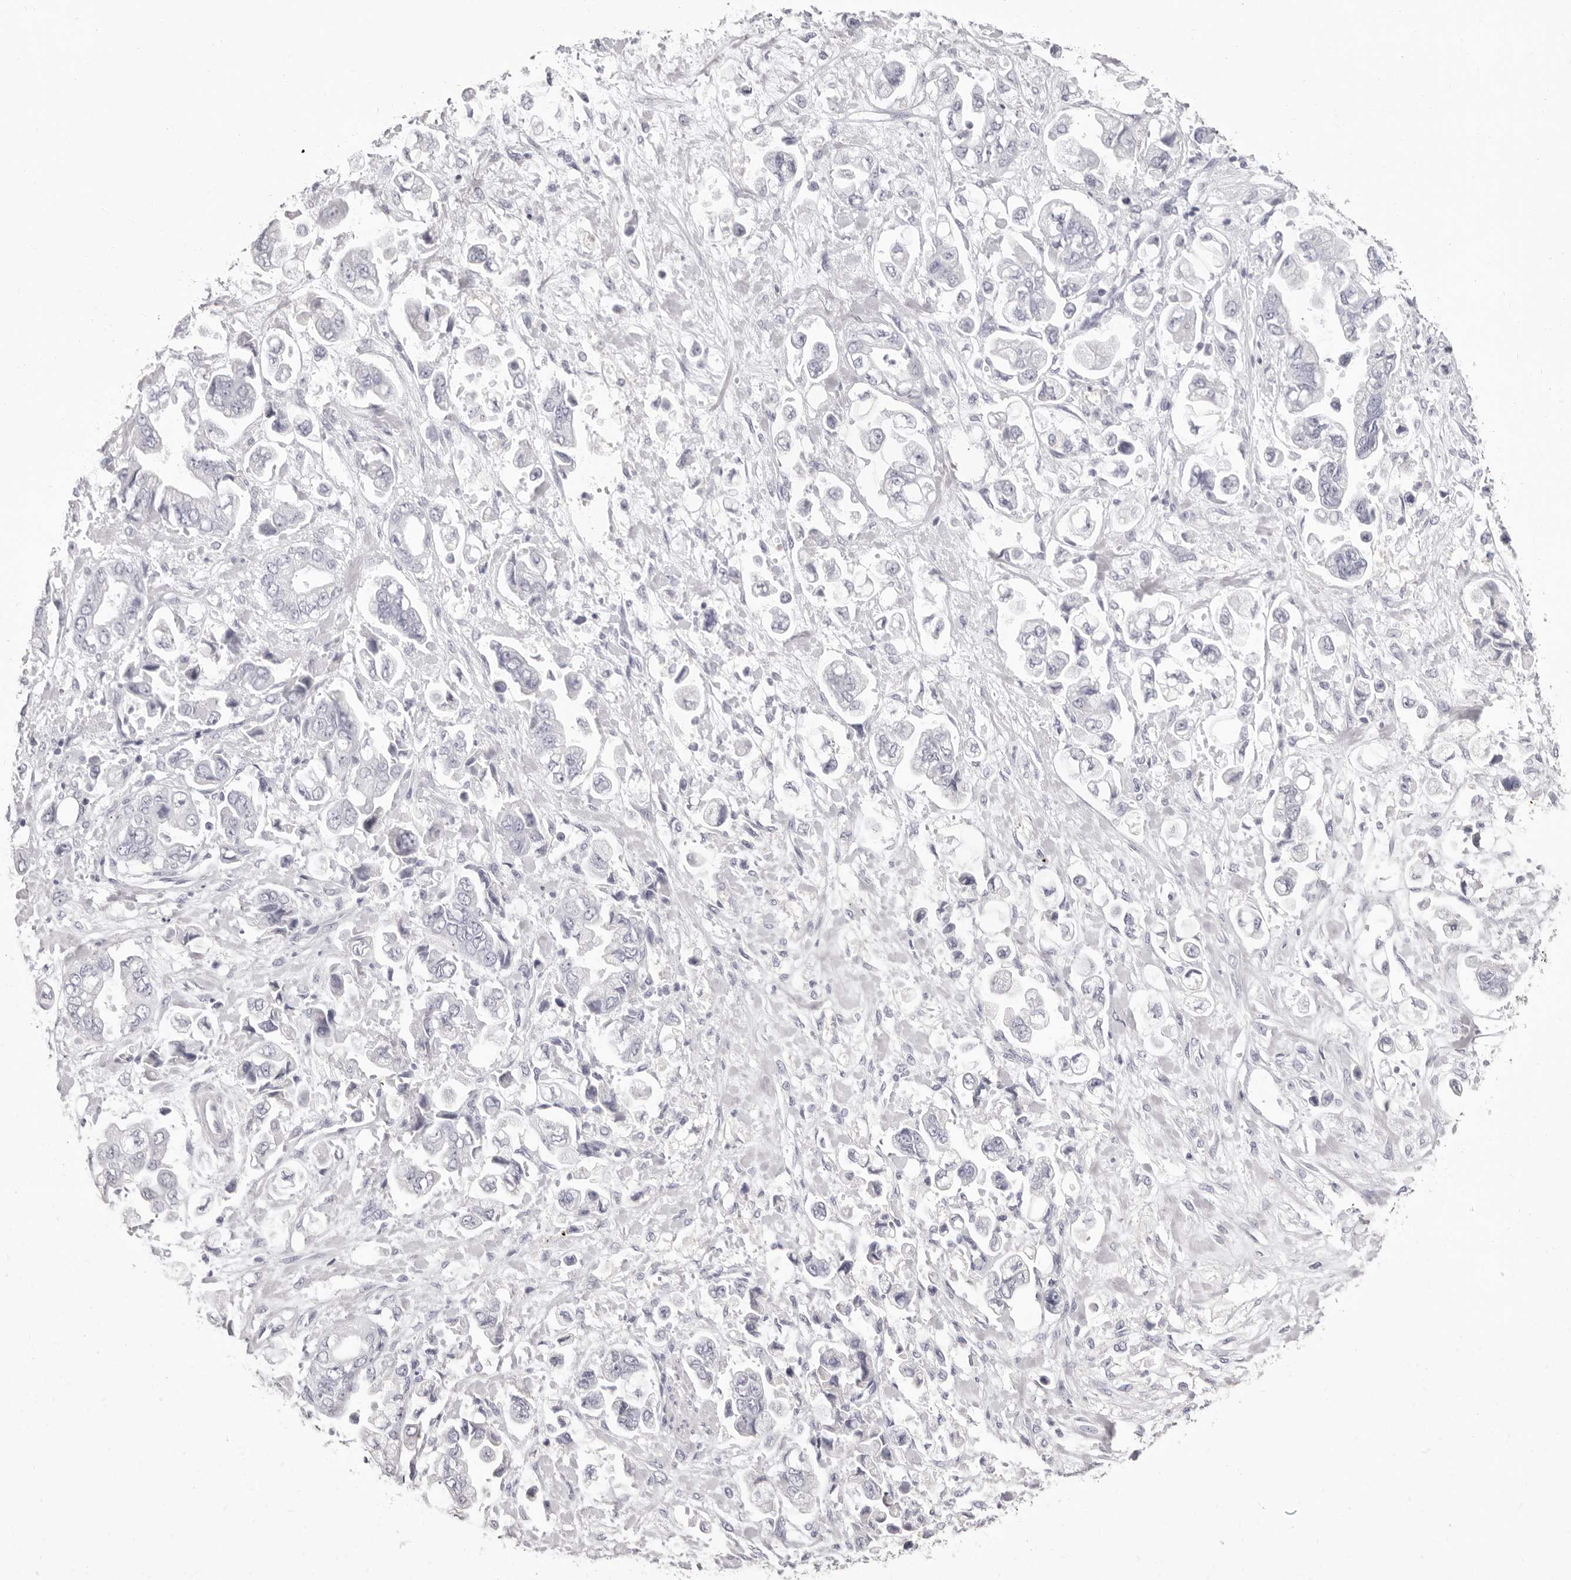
{"staining": {"intensity": "negative", "quantity": "none", "location": "none"}, "tissue": "stomach cancer", "cell_type": "Tumor cells", "image_type": "cancer", "snomed": [{"axis": "morphology", "description": "Normal tissue, NOS"}, {"axis": "morphology", "description": "Adenocarcinoma, NOS"}, {"axis": "topography", "description": "Stomach"}], "caption": "Human adenocarcinoma (stomach) stained for a protein using IHC demonstrates no staining in tumor cells.", "gene": "LPO", "patient": {"sex": "male", "age": 62}}